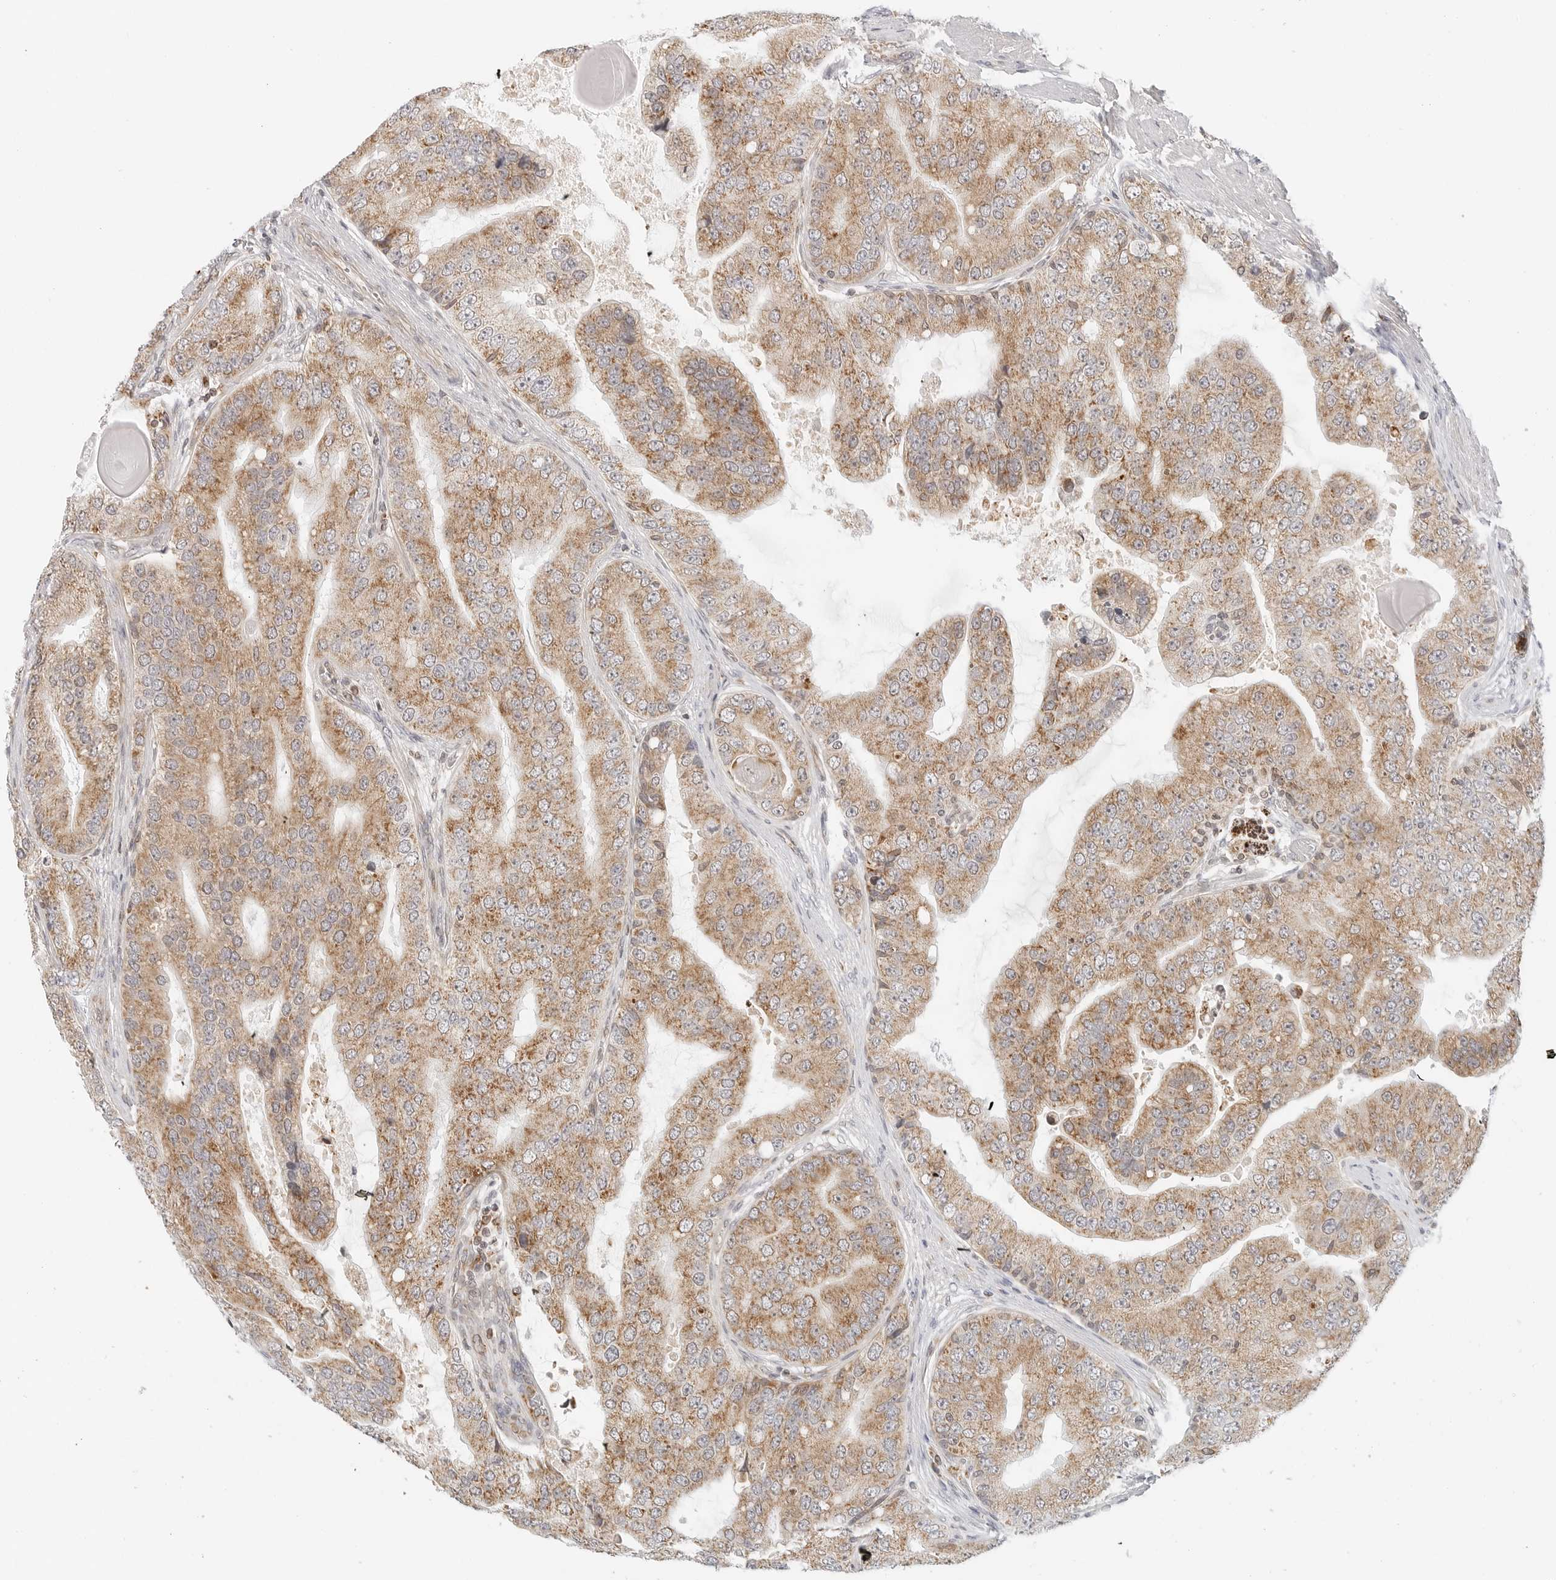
{"staining": {"intensity": "moderate", "quantity": ">75%", "location": "cytoplasmic/membranous"}, "tissue": "prostate cancer", "cell_type": "Tumor cells", "image_type": "cancer", "snomed": [{"axis": "morphology", "description": "Adenocarcinoma, High grade"}, {"axis": "topography", "description": "Prostate"}], "caption": "A brown stain shows moderate cytoplasmic/membranous positivity of a protein in human prostate cancer tumor cells.", "gene": "DYRK4", "patient": {"sex": "male", "age": 70}}